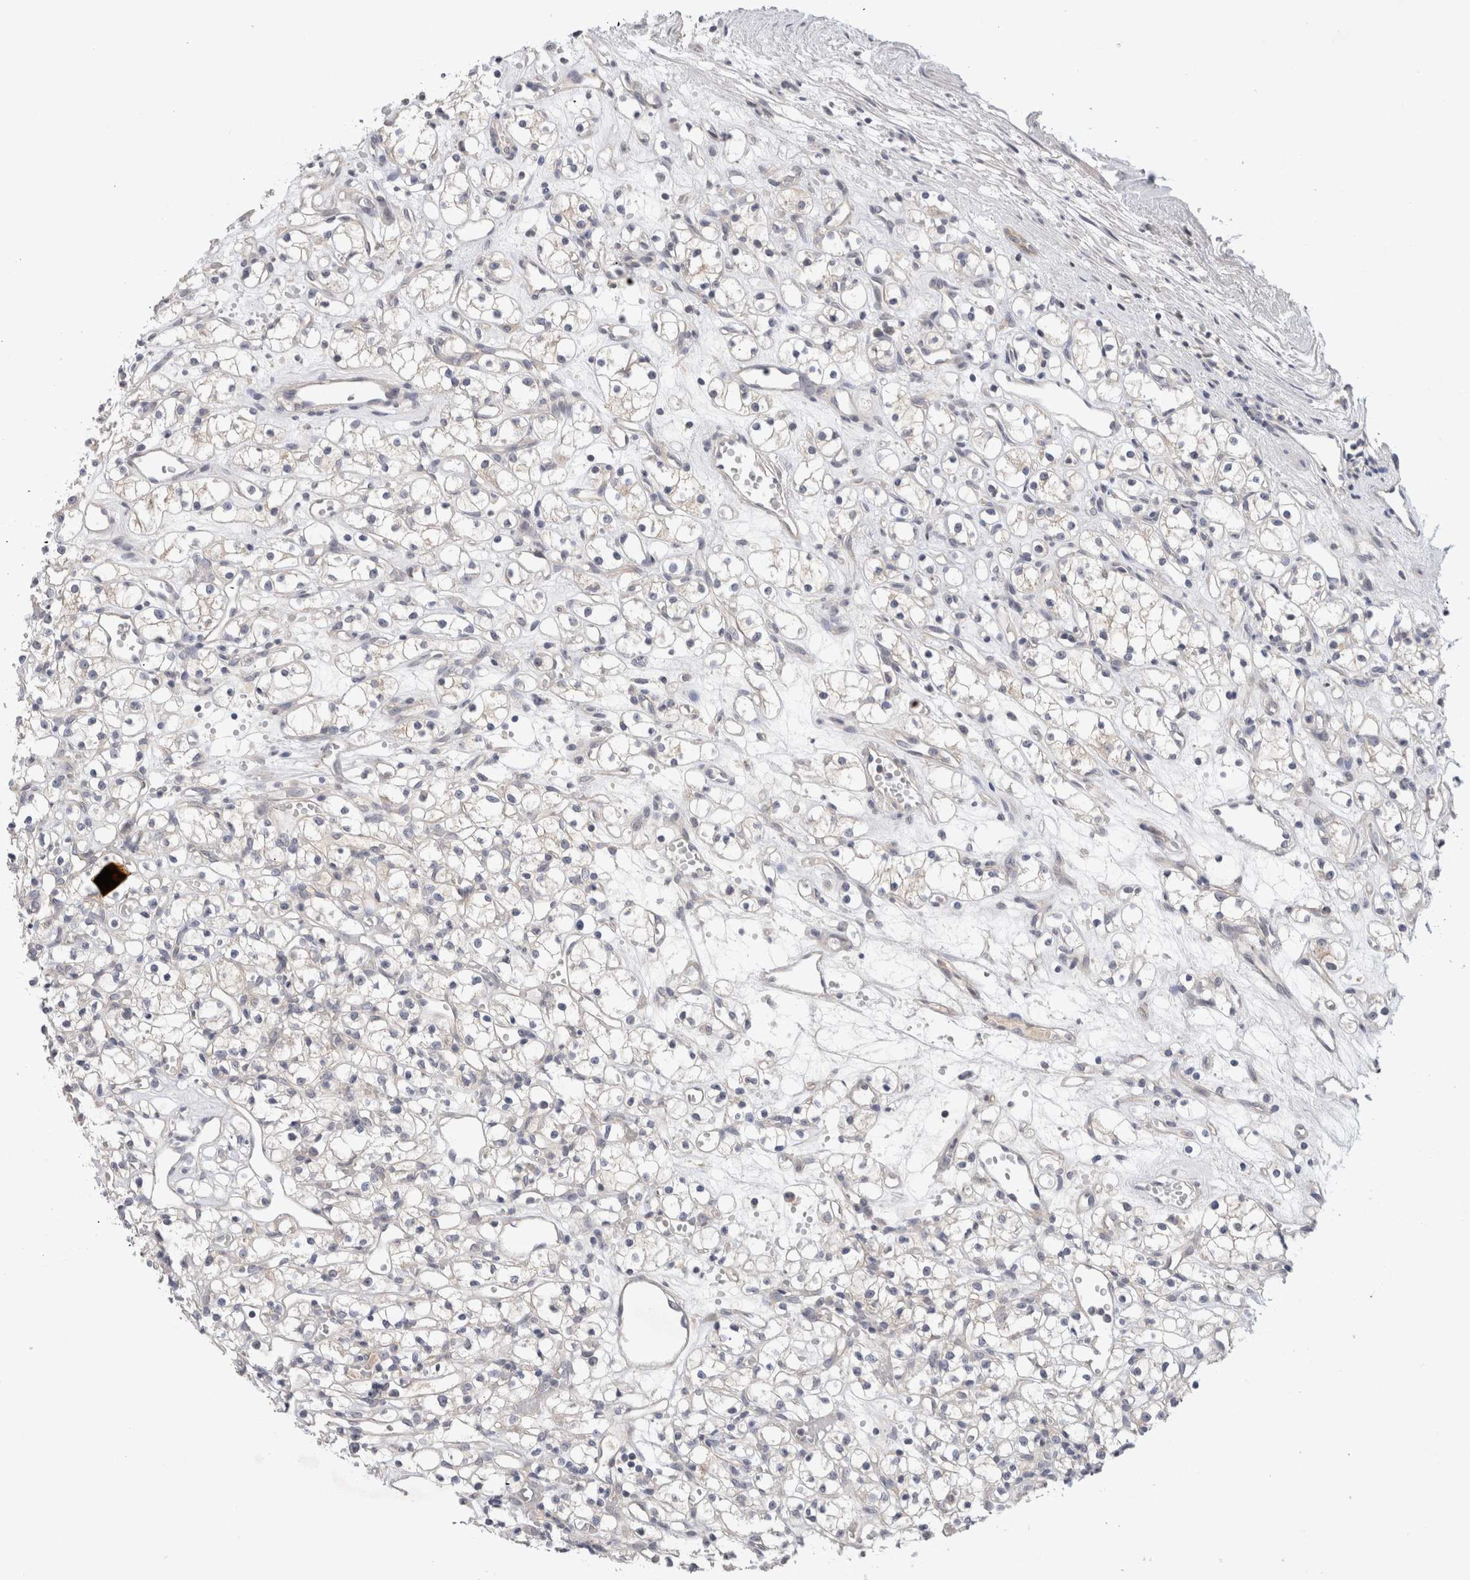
{"staining": {"intensity": "negative", "quantity": "none", "location": "none"}, "tissue": "renal cancer", "cell_type": "Tumor cells", "image_type": "cancer", "snomed": [{"axis": "morphology", "description": "Adenocarcinoma, NOS"}, {"axis": "topography", "description": "Kidney"}], "caption": "DAB (3,3'-diaminobenzidine) immunohistochemical staining of human renal cancer (adenocarcinoma) shows no significant staining in tumor cells. (DAB (3,3'-diaminobenzidine) immunohistochemistry (IHC) with hematoxylin counter stain).", "gene": "CERS3", "patient": {"sex": "female", "age": 59}}